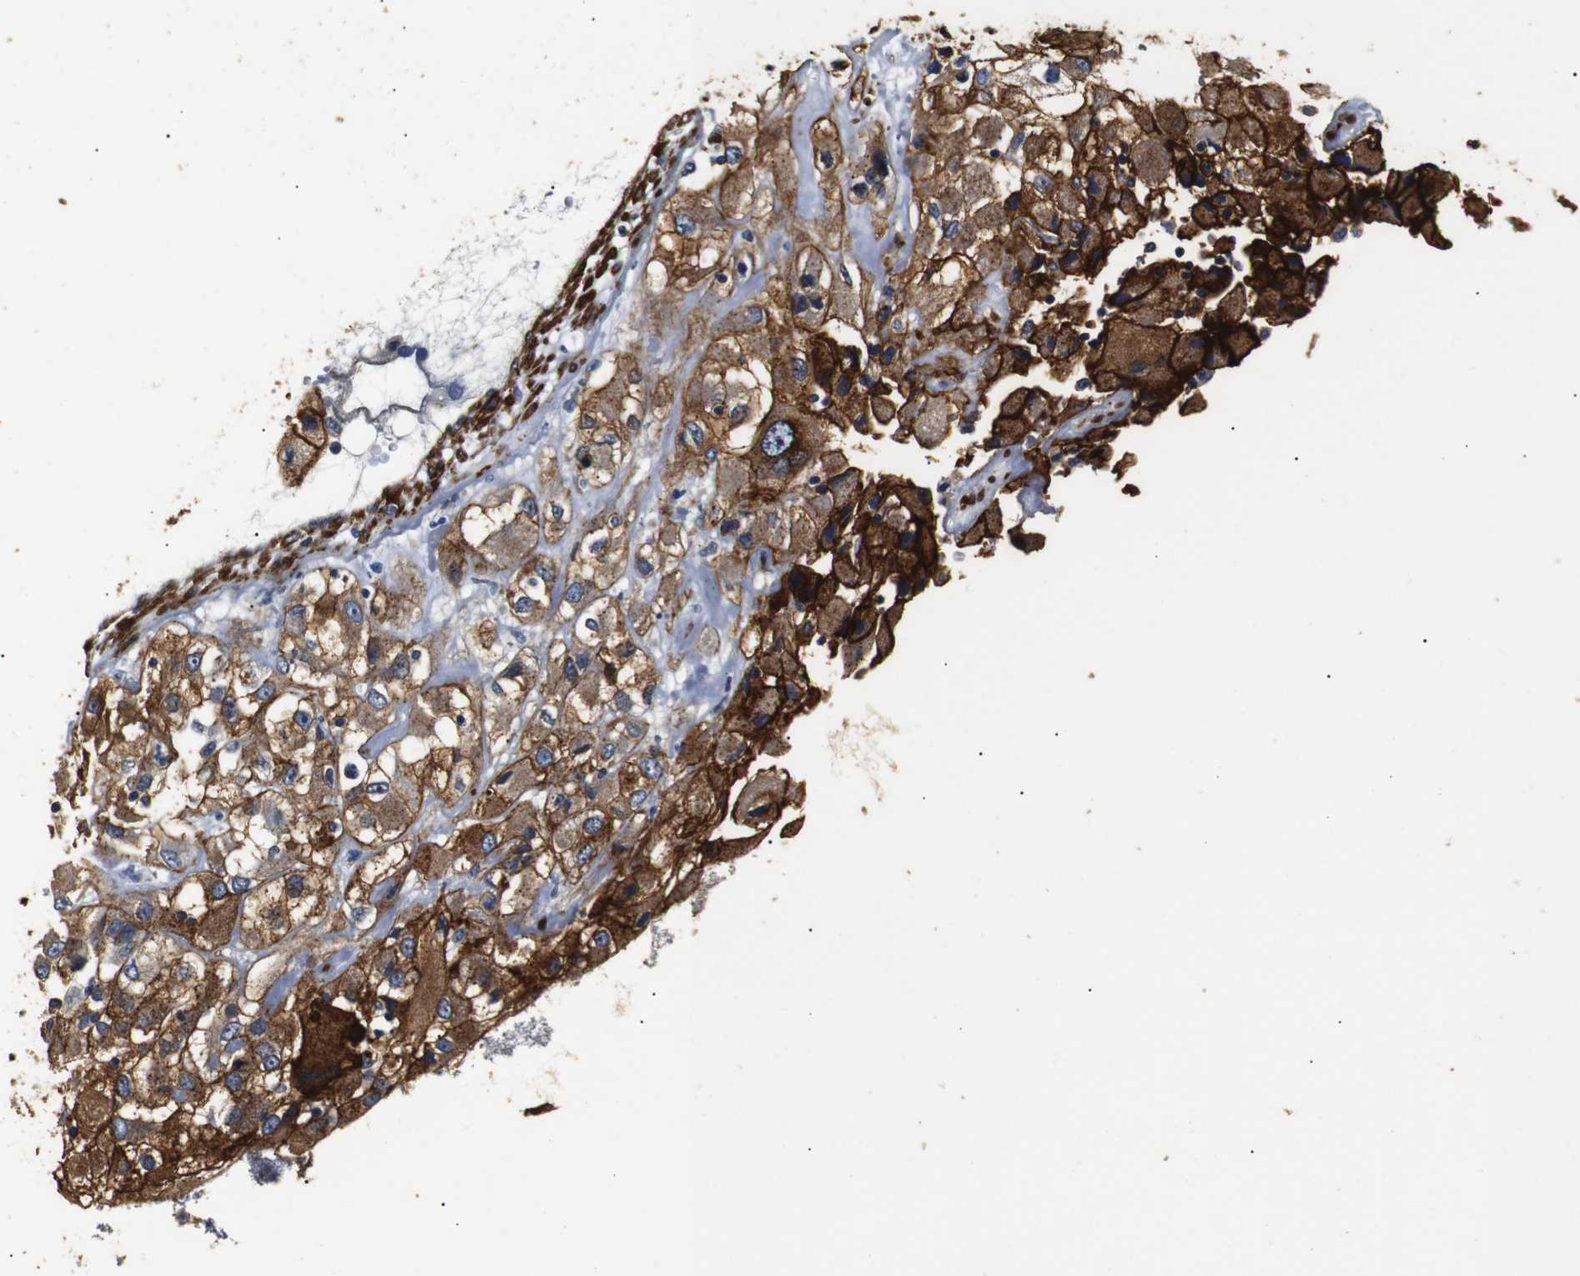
{"staining": {"intensity": "strong", "quantity": ">75%", "location": "cytoplasmic/membranous"}, "tissue": "renal cancer", "cell_type": "Tumor cells", "image_type": "cancer", "snomed": [{"axis": "morphology", "description": "Adenocarcinoma, NOS"}, {"axis": "topography", "description": "Kidney"}], "caption": "A brown stain shows strong cytoplasmic/membranous staining of a protein in renal cancer (adenocarcinoma) tumor cells. (DAB (3,3'-diaminobenzidine) IHC with brightfield microscopy, high magnification).", "gene": "CAV2", "patient": {"sex": "female", "age": 52}}